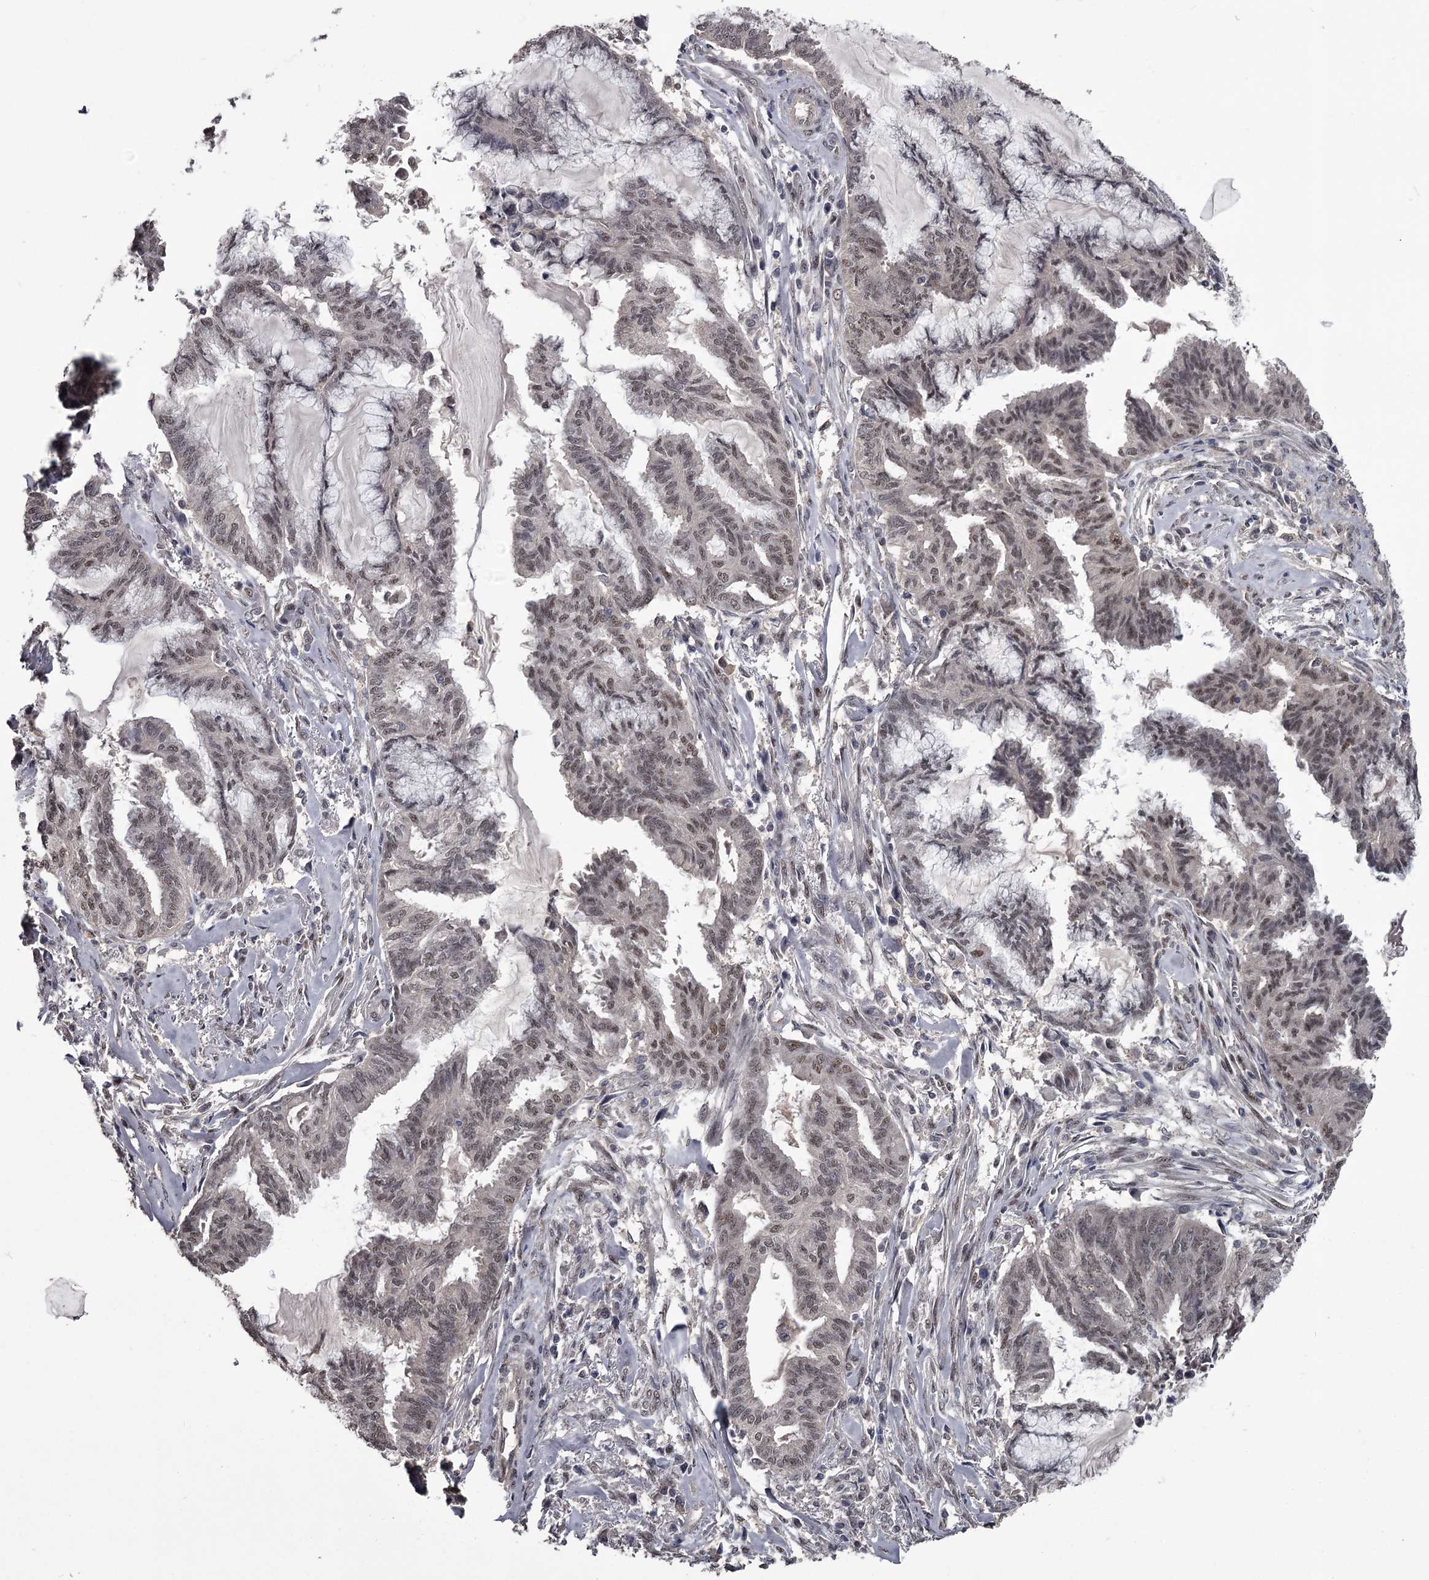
{"staining": {"intensity": "weak", "quantity": ">75%", "location": "nuclear"}, "tissue": "endometrial cancer", "cell_type": "Tumor cells", "image_type": "cancer", "snomed": [{"axis": "morphology", "description": "Adenocarcinoma, NOS"}, {"axis": "topography", "description": "Endometrium"}], "caption": "Protein expression analysis of human adenocarcinoma (endometrial) reveals weak nuclear staining in about >75% of tumor cells.", "gene": "PRPF40B", "patient": {"sex": "female", "age": 86}}